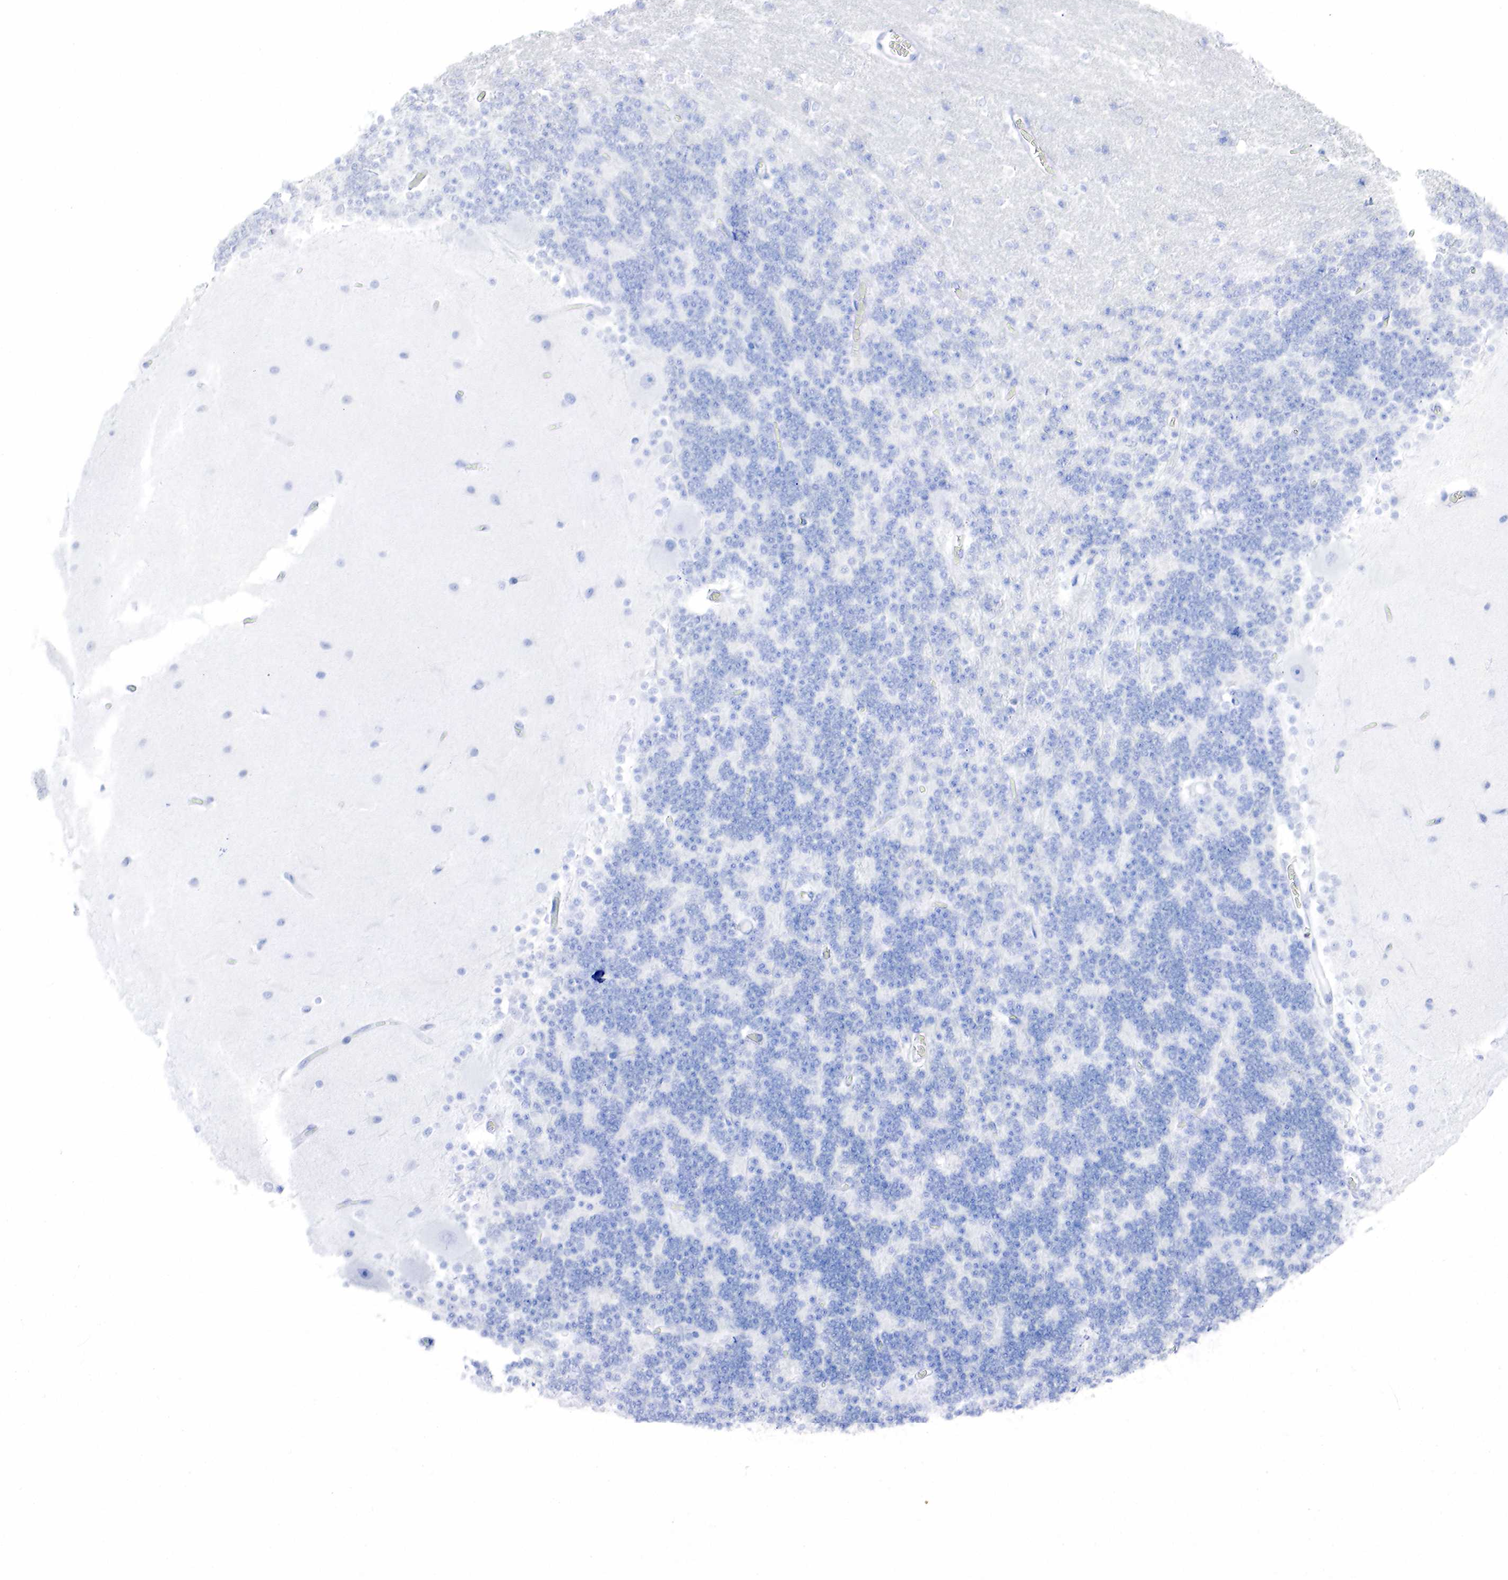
{"staining": {"intensity": "negative", "quantity": "none", "location": "none"}, "tissue": "cerebellum", "cell_type": "Cells in granular layer", "image_type": "normal", "snomed": [{"axis": "morphology", "description": "Normal tissue, NOS"}, {"axis": "topography", "description": "Cerebellum"}], "caption": "An immunohistochemistry histopathology image of benign cerebellum is shown. There is no staining in cells in granular layer of cerebellum.", "gene": "ESR1", "patient": {"sex": "female", "age": 54}}